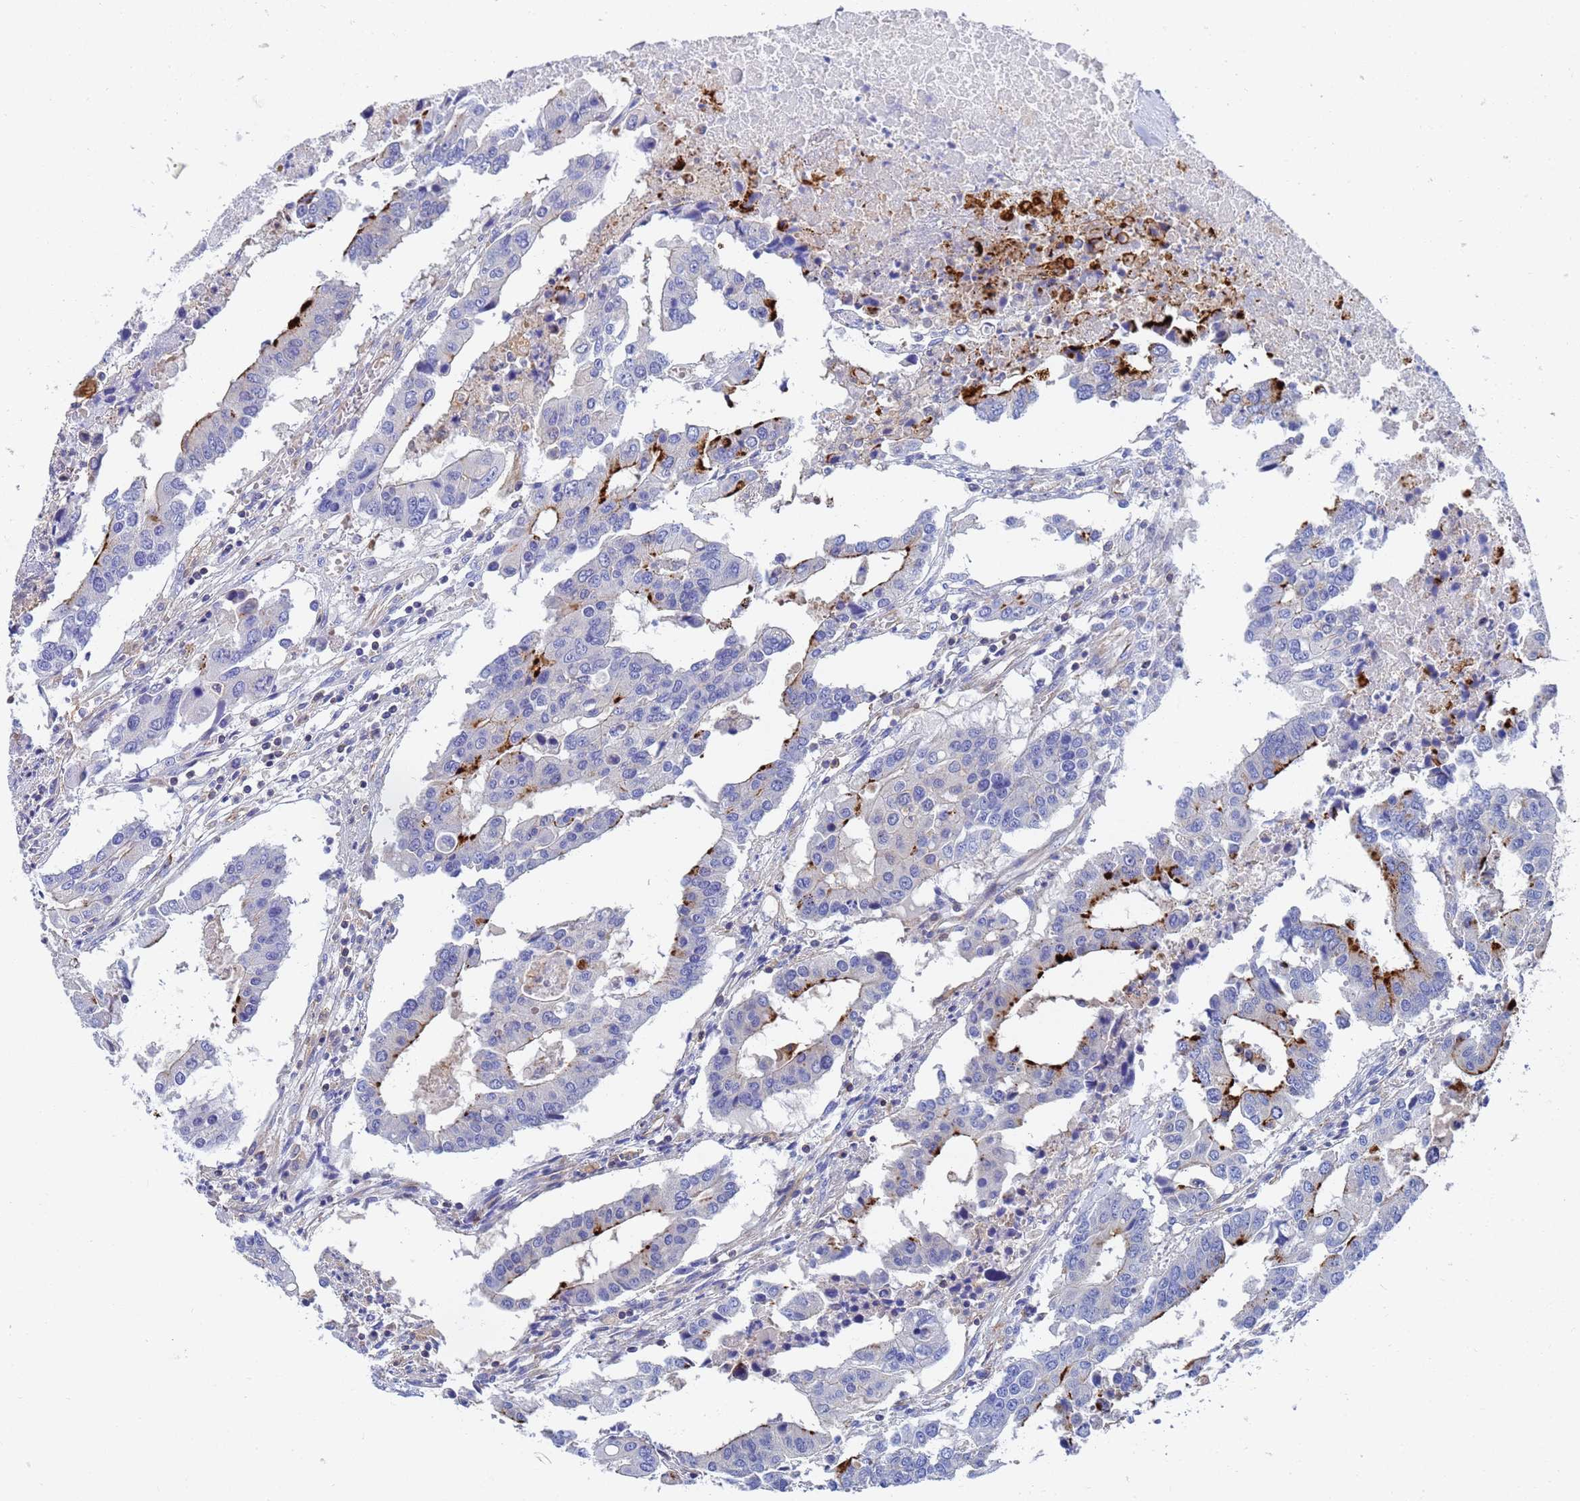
{"staining": {"intensity": "strong", "quantity": "<25%", "location": "cytoplasmic/membranous"}, "tissue": "colorectal cancer", "cell_type": "Tumor cells", "image_type": "cancer", "snomed": [{"axis": "morphology", "description": "Adenocarcinoma, NOS"}, {"axis": "topography", "description": "Colon"}], "caption": "Protein positivity by immunohistochemistry reveals strong cytoplasmic/membranous positivity in about <25% of tumor cells in adenocarcinoma (colorectal). (IHC, brightfield microscopy, high magnification).", "gene": "GCHFR", "patient": {"sex": "male", "age": 77}}